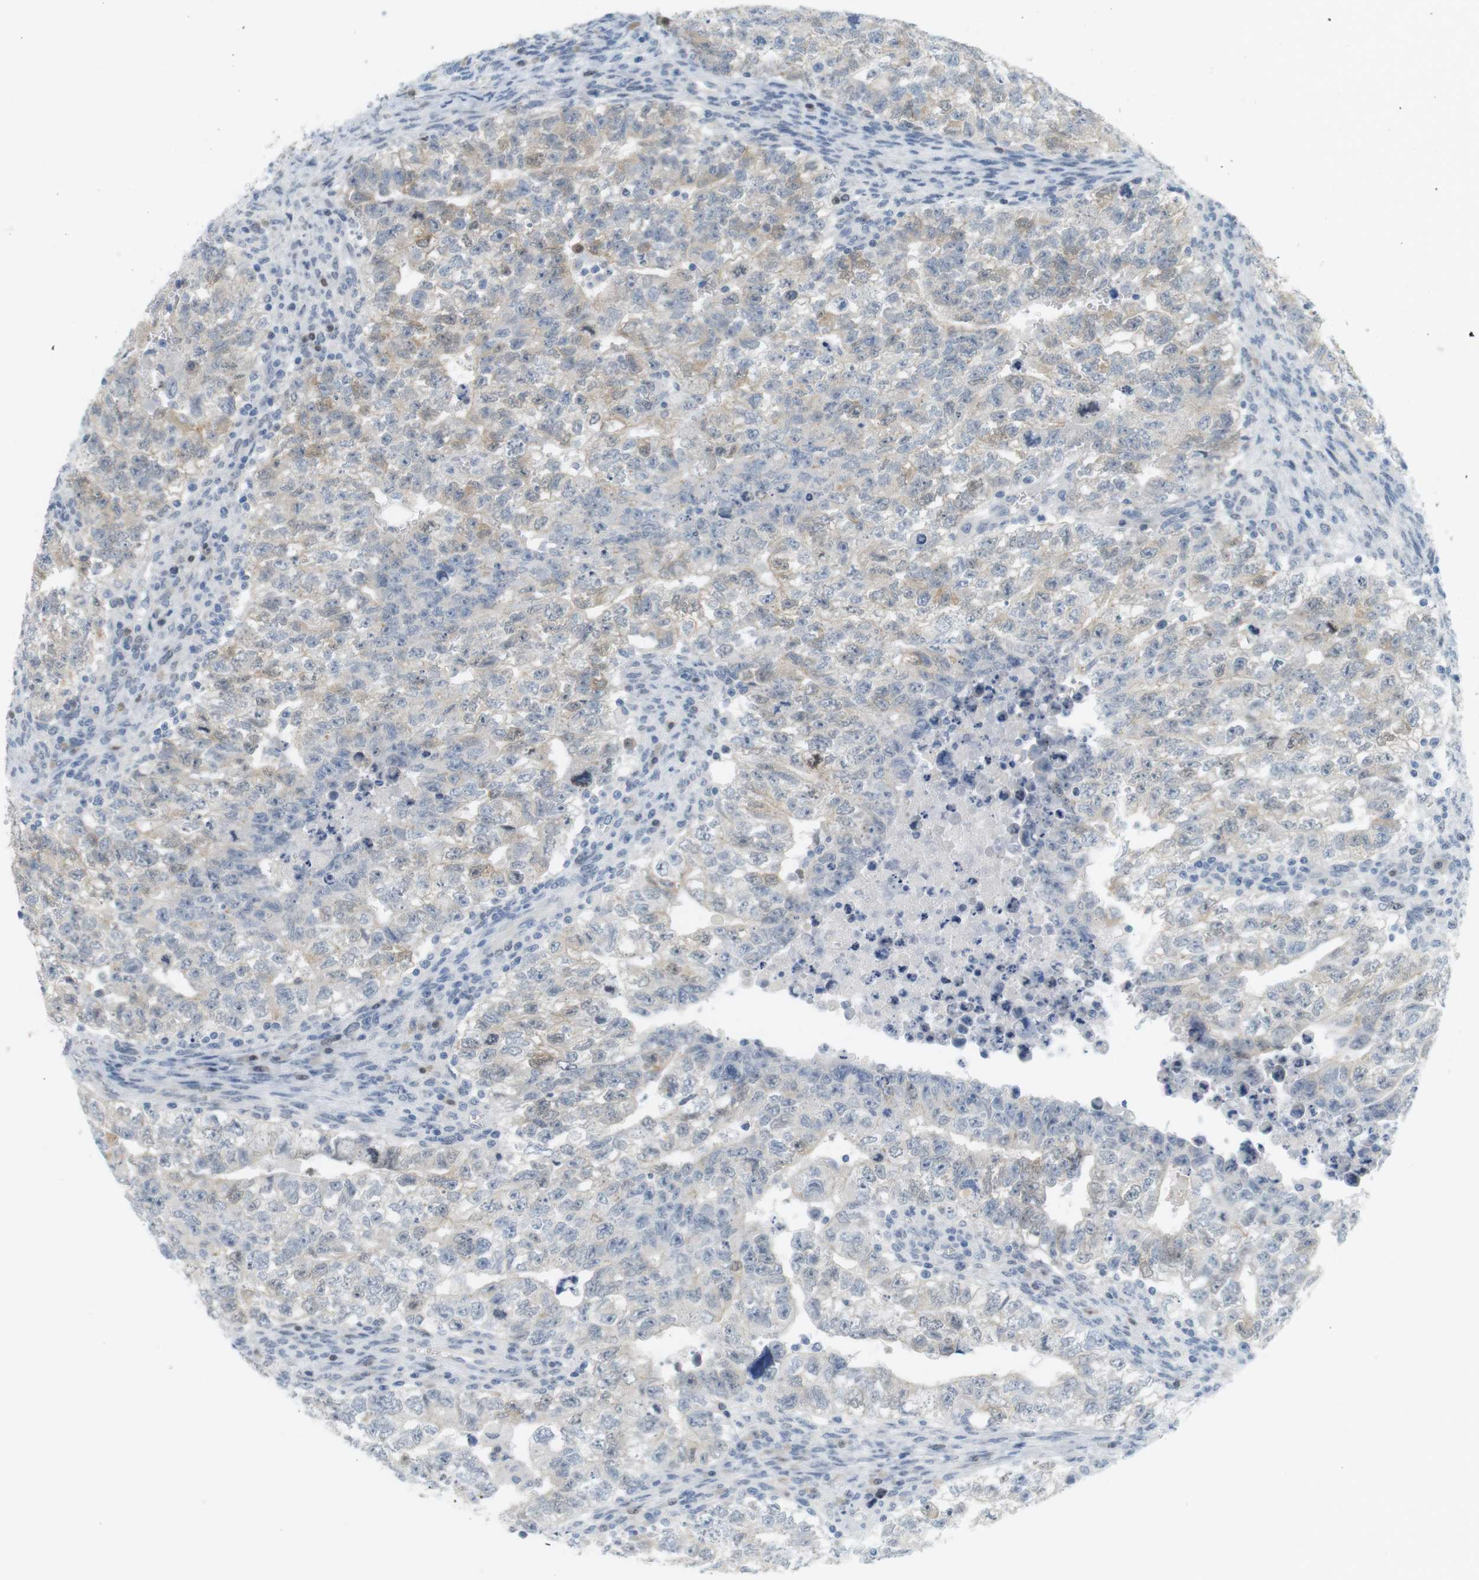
{"staining": {"intensity": "weak", "quantity": "<25%", "location": "nuclear"}, "tissue": "testis cancer", "cell_type": "Tumor cells", "image_type": "cancer", "snomed": [{"axis": "morphology", "description": "Seminoma, NOS"}, {"axis": "morphology", "description": "Carcinoma, Embryonal, NOS"}, {"axis": "topography", "description": "Testis"}], "caption": "This is an IHC image of human testis seminoma. There is no staining in tumor cells.", "gene": "CREB3L2", "patient": {"sex": "male", "age": 38}}